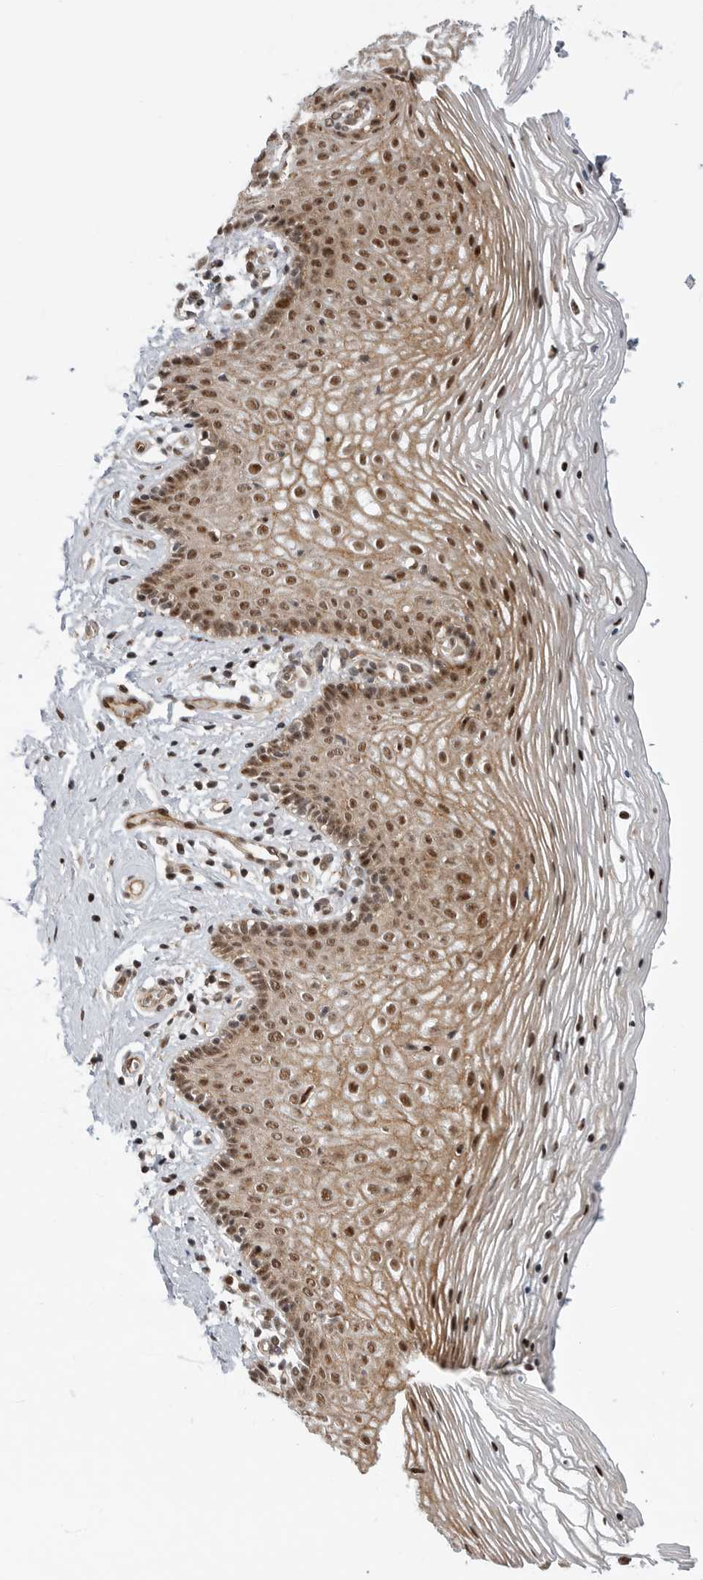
{"staining": {"intensity": "strong", "quantity": ">75%", "location": "cytoplasmic/membranous,nuclear"}, "tissue": "vagina", "cell_type": "Squamous epithelial cells", "image_type": "normal", "snomed": [{"axis": "morphology", "description": "Normal tissue, NOS"}, {"axis": "topography", "description": "Vagina"}], "caption": "Brown immunohistochemical staining in benign human vagina displays strong cytoplasmic/membranous,nuclear staining in about >75% of squamous epithelial cells.", "gene": "GPATCH2", "patient": {"sex": "female", "age": 32}}